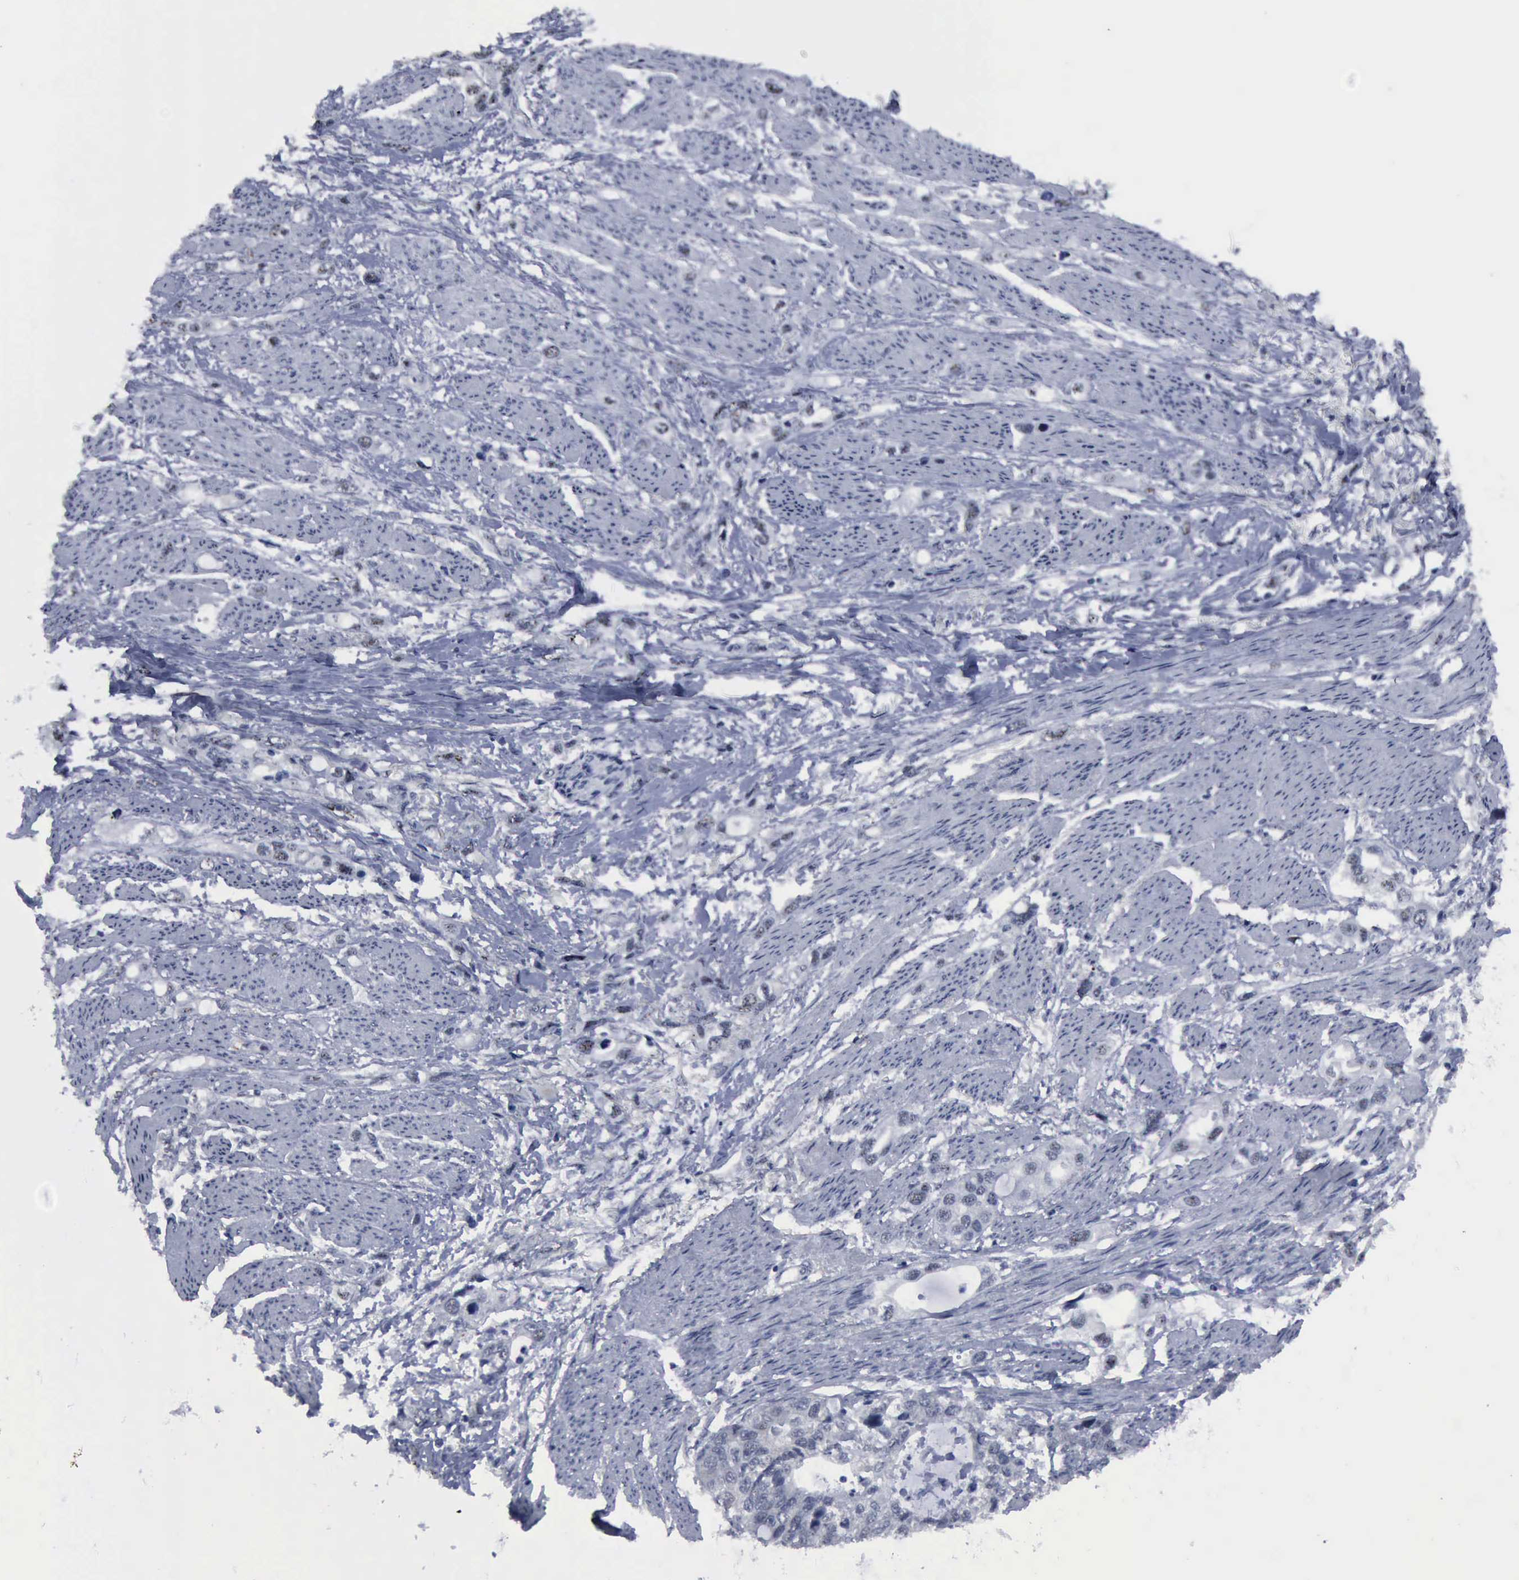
{"staining": {"intensity": "negative", "quantity": "none", "location": "none"}, "tissue": "stomach cancer", "cell_type": "Tumor cells", "image_type": "cancer", "snomed": [{"axis": "morphology", "description": "Adenocarcinoma, NOS"}, {"axis": "topography", "description": "Stomach, upper"}], "caption": "Immunohistochemical staining of adenocarcinoma (stomach) displays no significant staining in tumor cells.", "gene": "BRD1", "patient": {"sex": "female", "age": 52}}